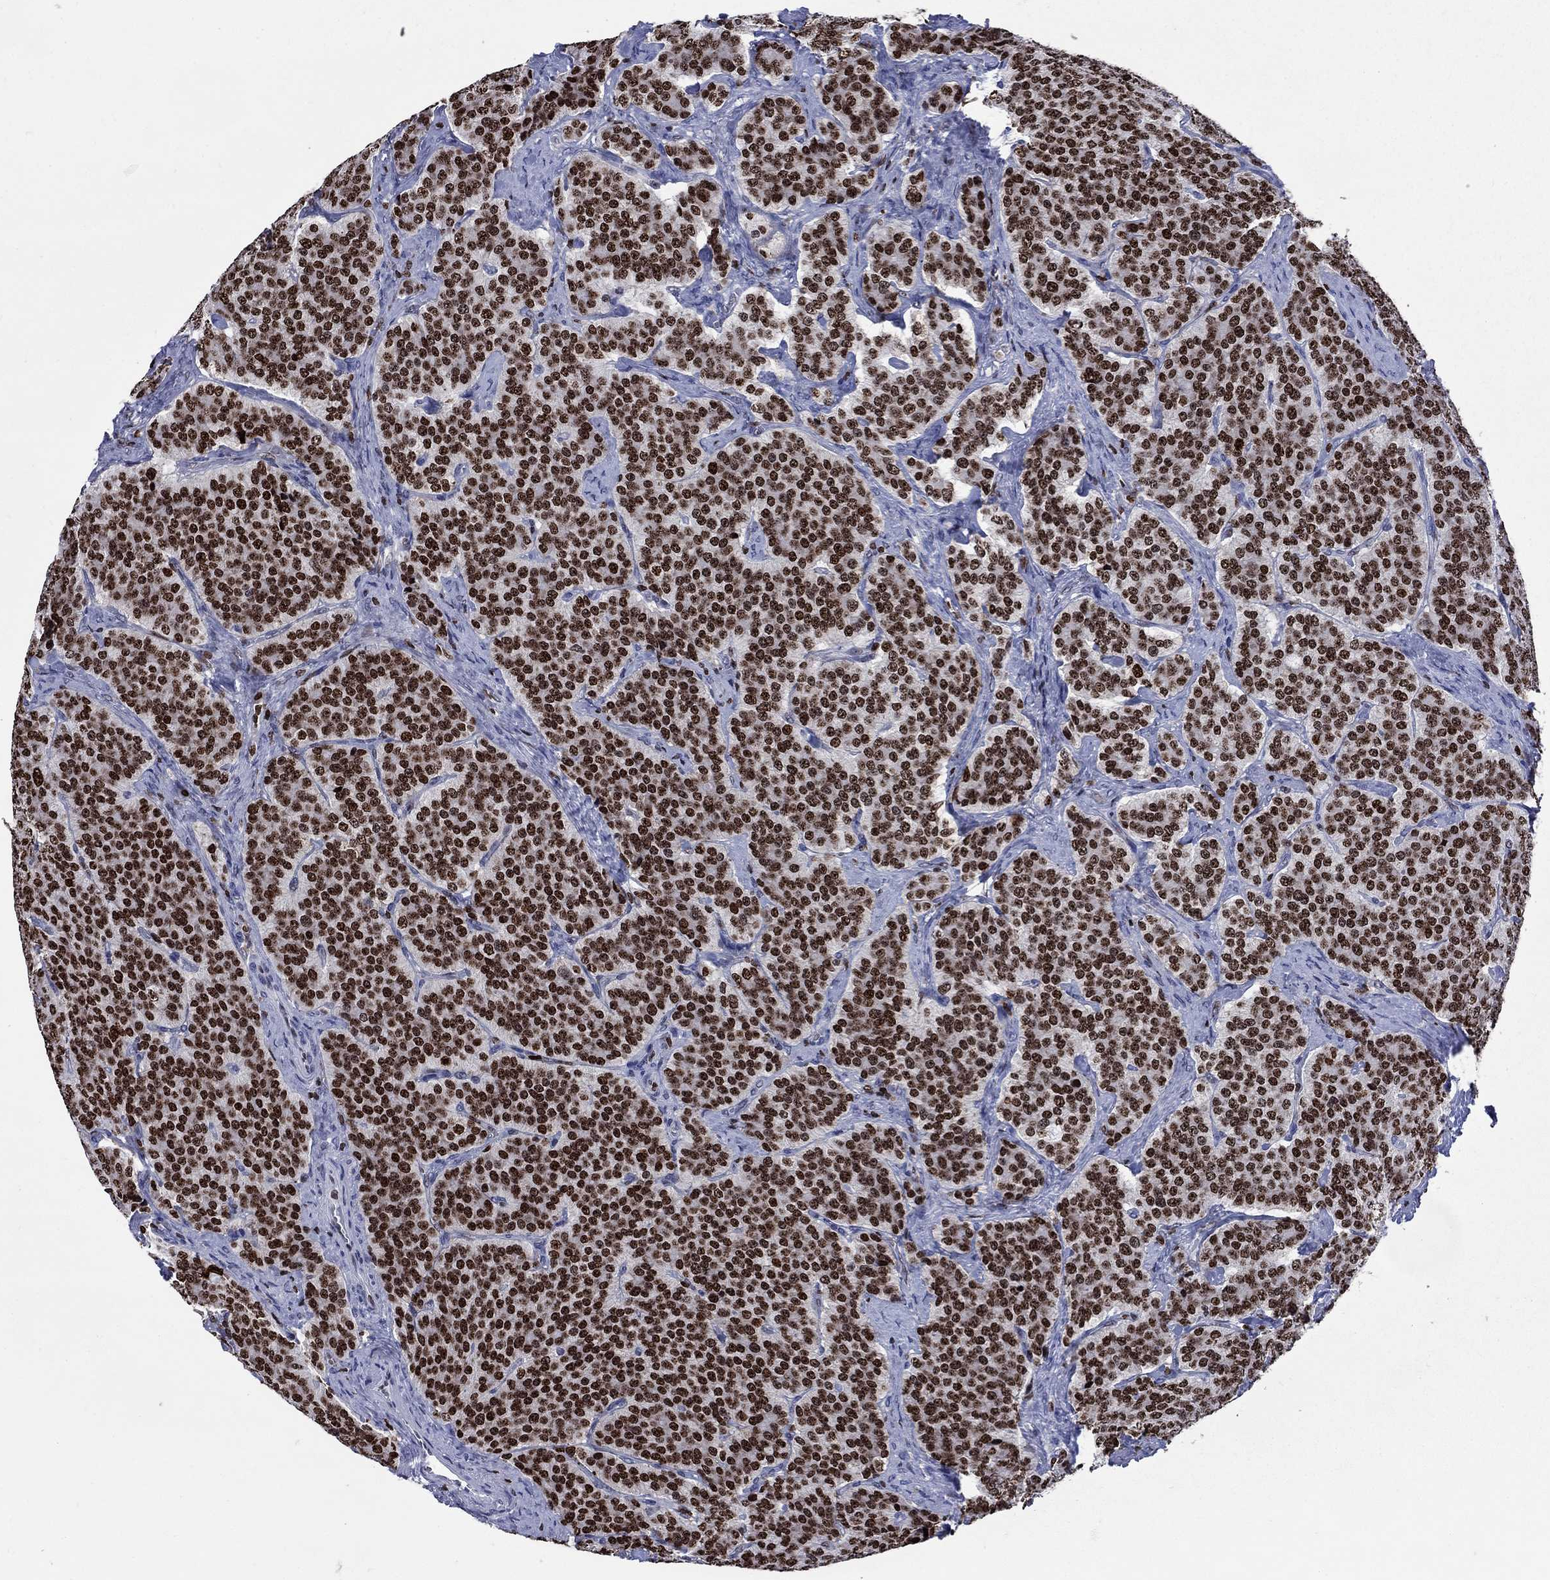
{"staining": {"intensity": "strong", "quantity": ">75%", "location": "nuclear"}, "tissue": "carcinoid", "cell_type": "Tumor cells", "image_type": "cancer", "snomed": [{"axis": "morphology", "description": "Carcinoid, malignant, NOS"}, {"axis": "topography", "description": "Small intestine"}], "caption": "Immunohistochemistry (IHC) (DAB) staining of human carcinoid (malignant) displays strong nuclear protein expression in approximately >75% of tumor cells. (IHC, brightfield microscopy, high magnification).", "gene": "HMGA1", "patient": {"sex": "female", "age": 58}}